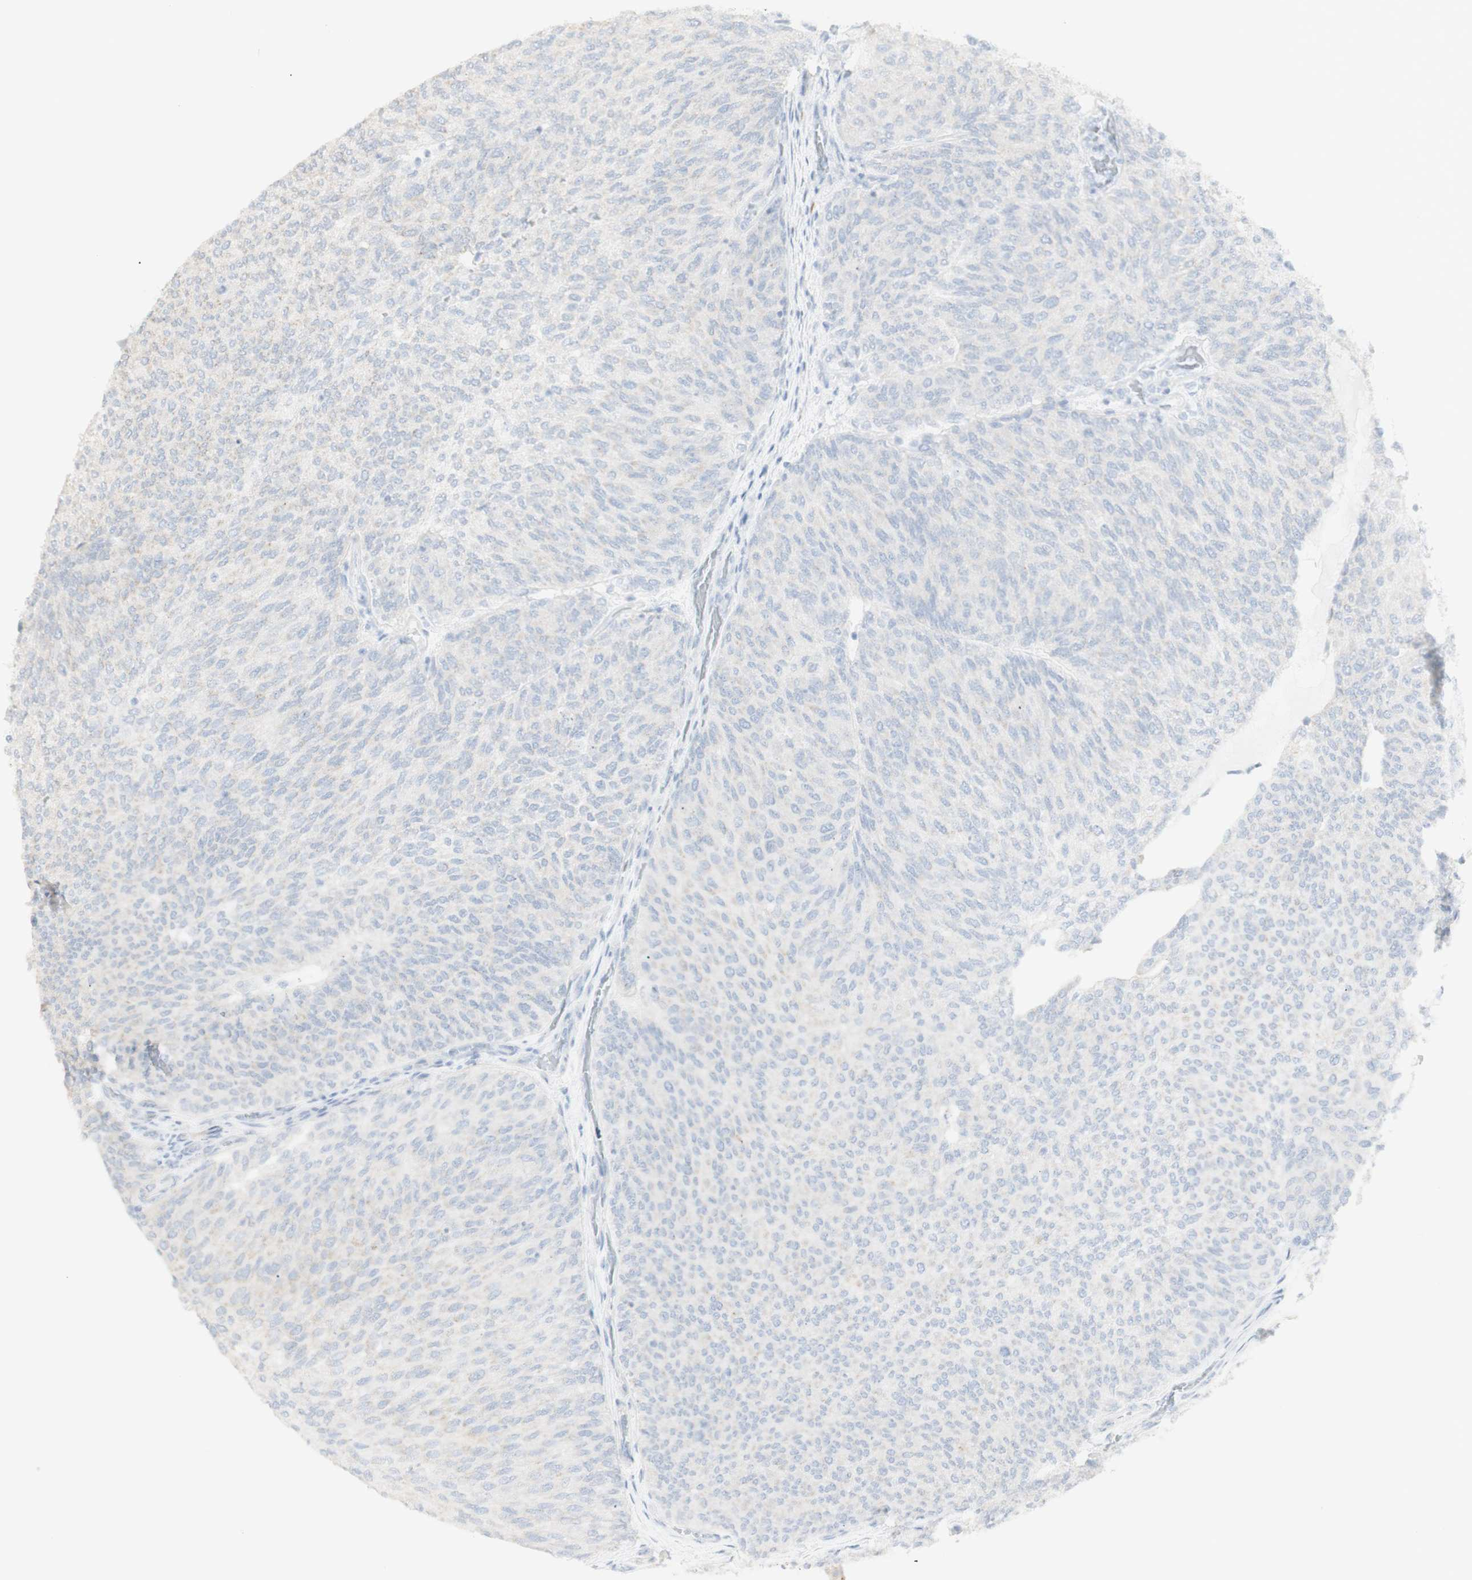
{"staining": {"intensity": "negative", "quantity": "none", "location": "none"}, "tissue": "urothelial cancer", "cell_type": "Tumor cells", "image_type": "cancer", "snomed": [{"axis": "morphology", "description": "Urothelial carcinoma, Low grade"}, {"axis": "topography", "description": "Urinary bladder"}], "caption": "IHC of human urothelial cancer displays no expression in tumor cells. The staining was performed using DAB (3,3'-diaminobenzidine) to visualize the protein expression in brown, while the nuclei were stained in blue with hematoxylin (Magnification: 20x).", "gene": "NDST4", "patient": {"sex": "female", "age": 79}}